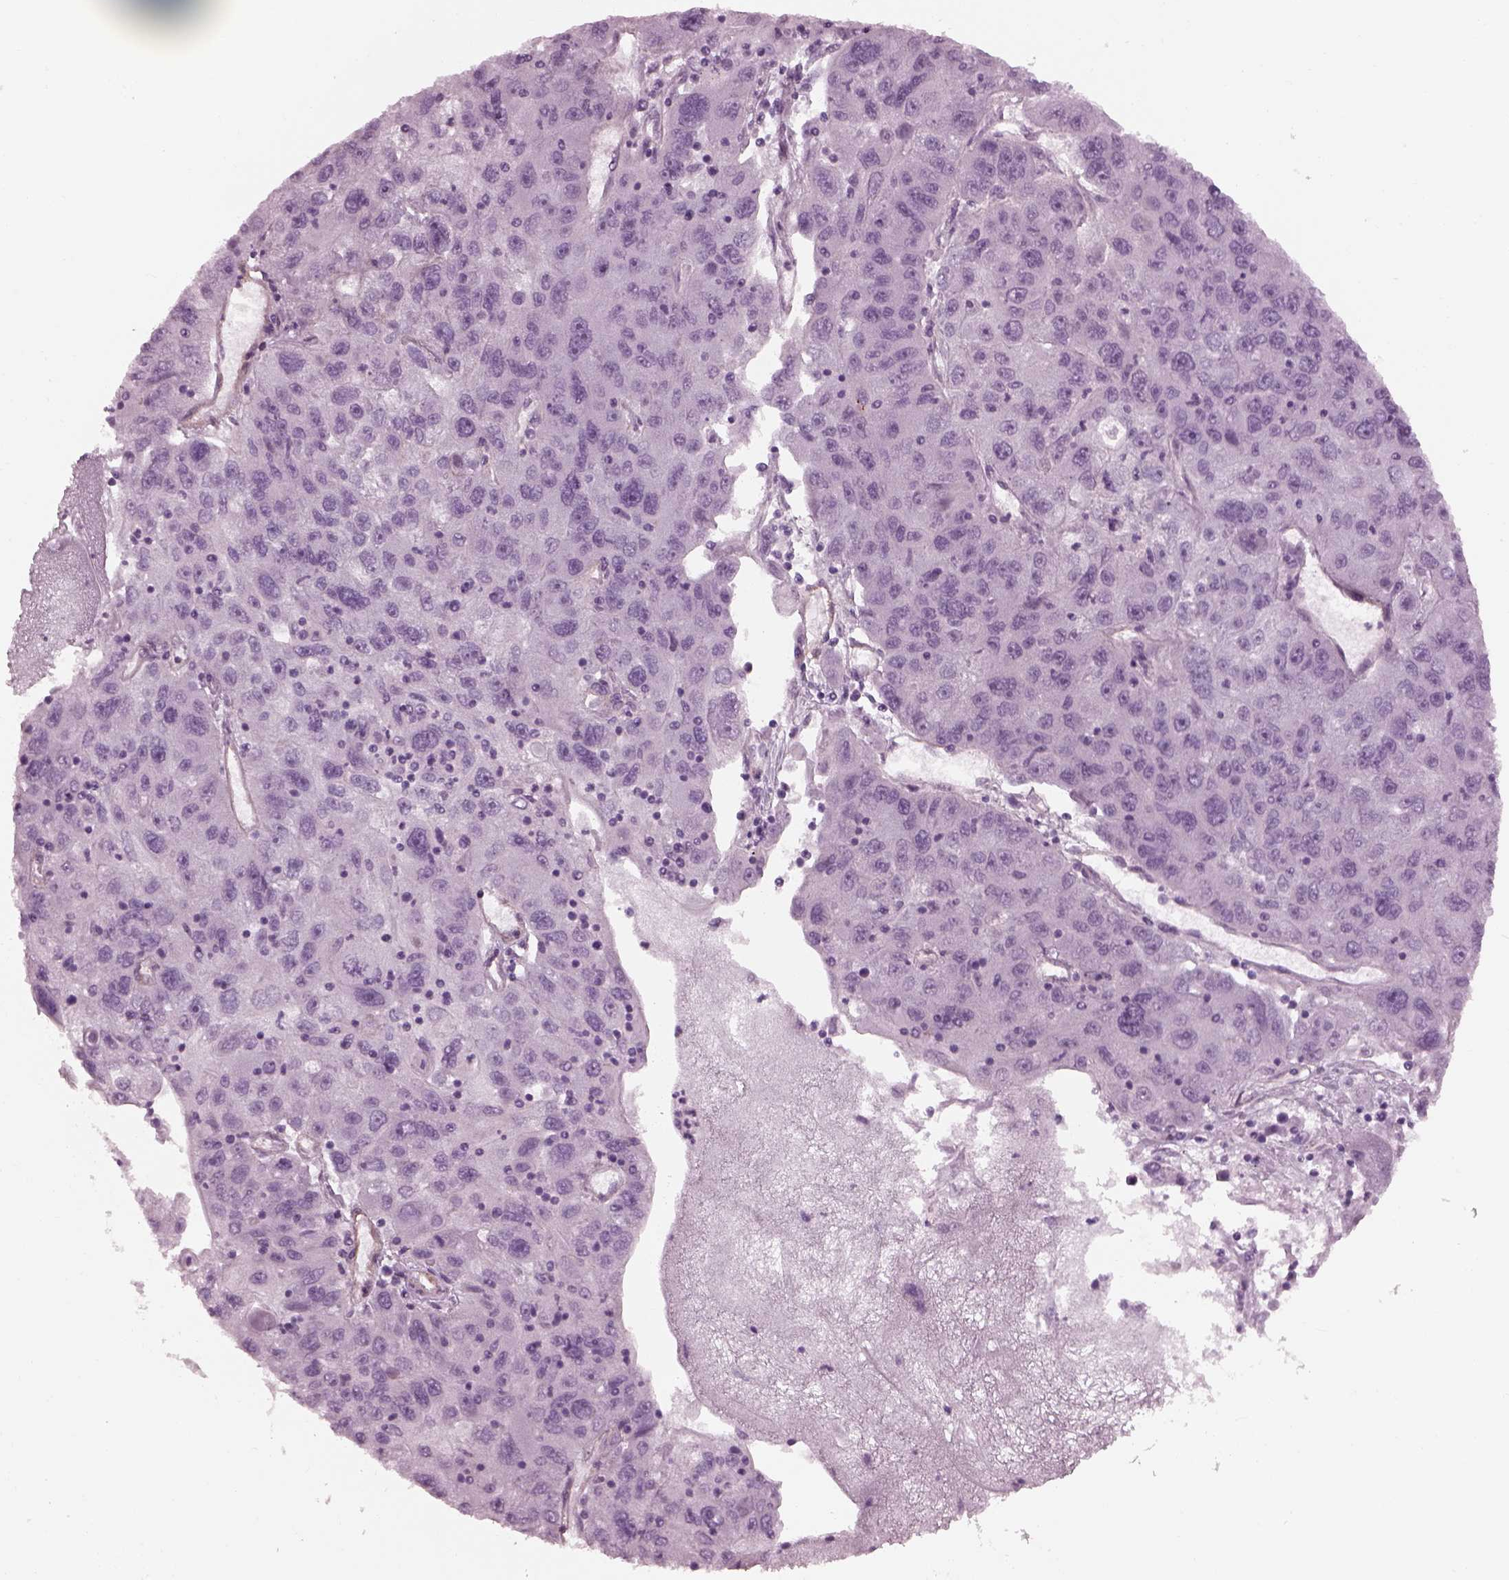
{"staining": {"intensity": "negative", "quantity": "none", "location": "none"}, "tissue": "stomach cancer", "cell_type": "Tumor cells", "image_type": "cancer", "snomed": [{"axis": "morphology", "description": "Adenocarcinoma, NOS"}, {"axis": "topography", "description": "Stomach"}], "caption": "An immunohistochemistry histopathology image of adenocarcinoma (stomach) is shown. There is no staining in tumor cells of adenocarcinoma (stomach). (DAB (3,3'-diaminobenzidine) immunohistochemistry (IHC), high magnification).", "gene": "BFSP1", "patient": {"sex": "male", "age": 56}}